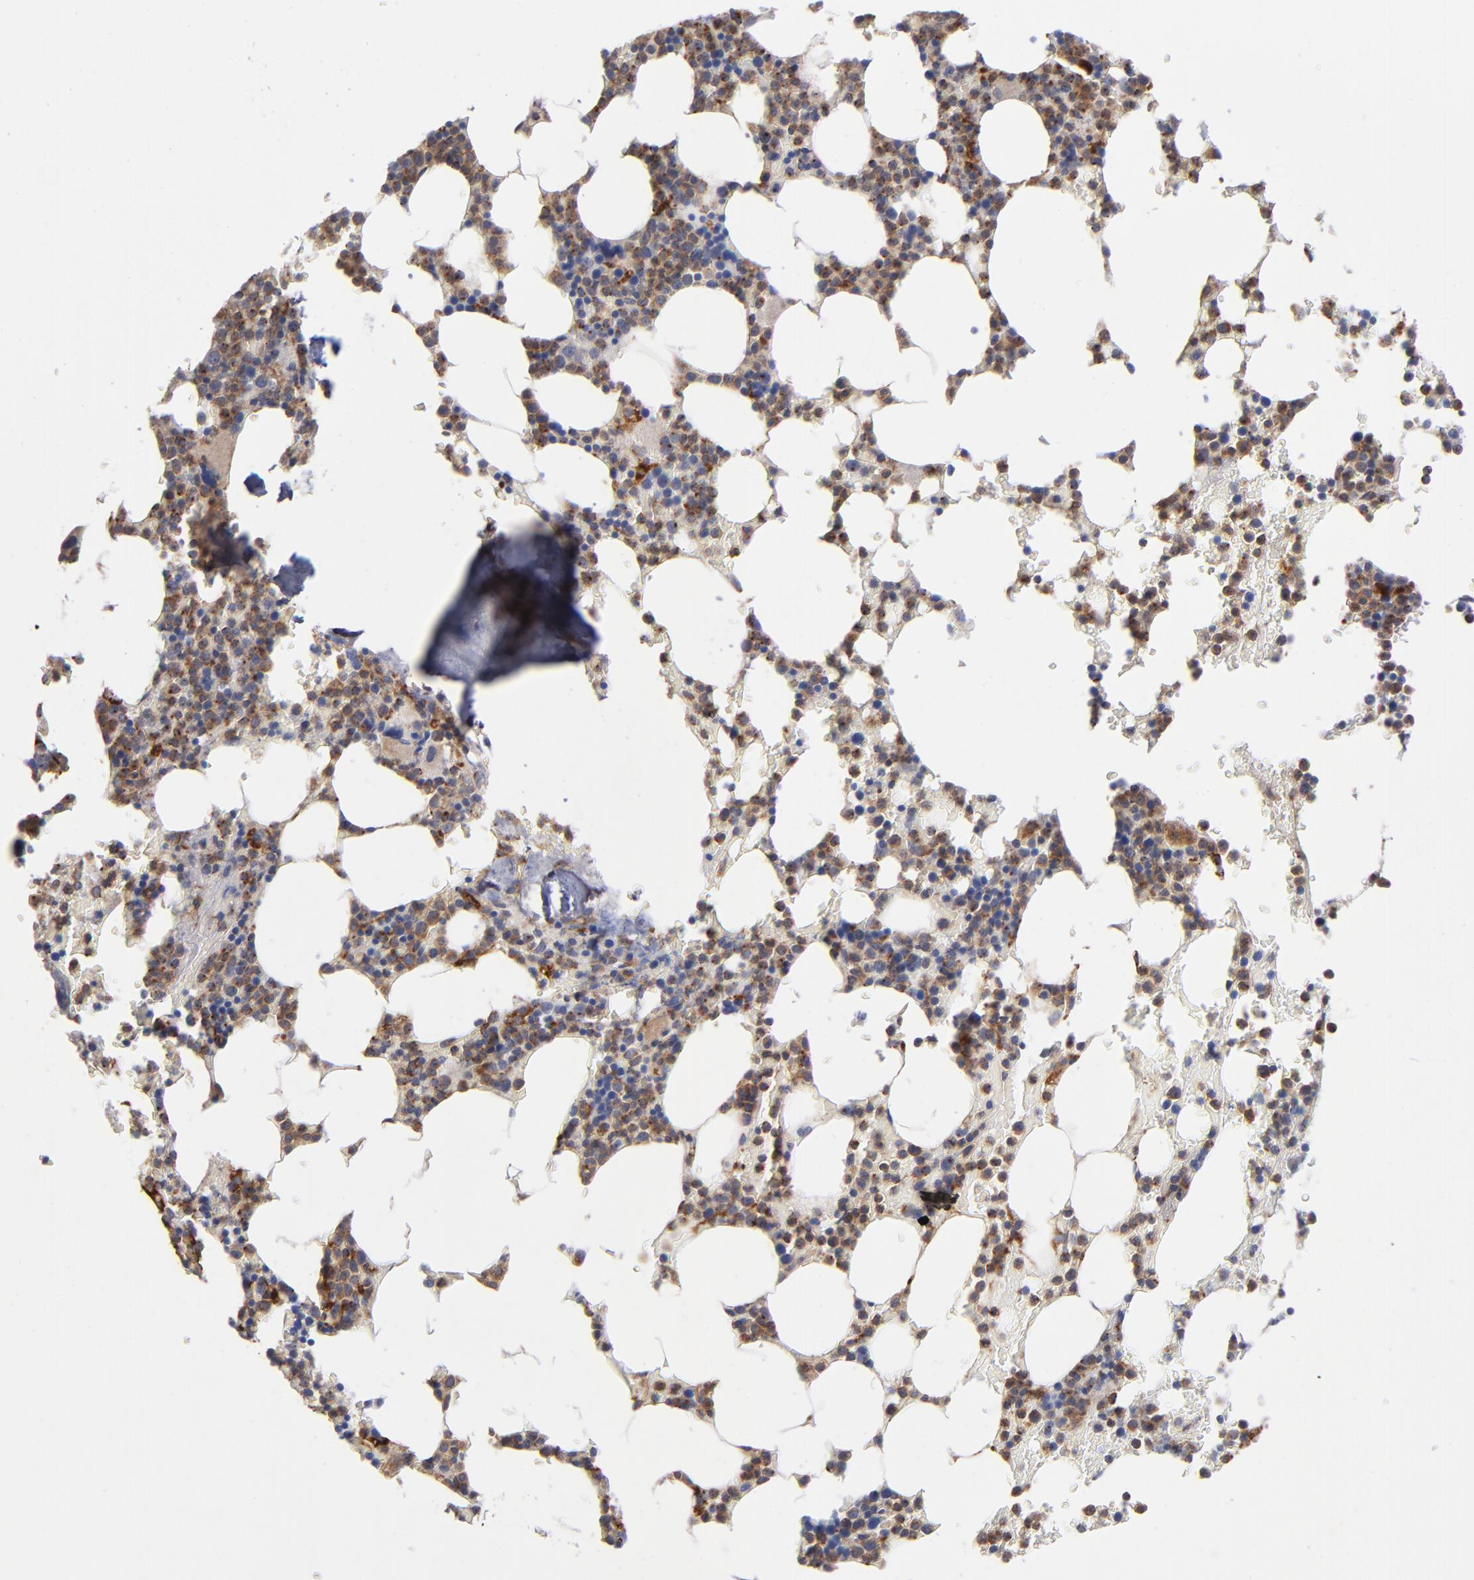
{"staining": {"intensity": "moderate", "quantity": ">75%", "location": "cytoplasmic/membranous"}, "tissue": "bone marrow", "cell_type": "Hematopoietic cells", "image_type": "normal", "snomed": [{"axis": "morphology", "description": "Normal tissue, NOS"}, {"axis": "topography", "description": "Bone marrow"}], "caption": "Moderate cytoplasmic/membranous protein expression is seen in approximately >75% of hematopoietic cells in bone marrow. Using DAB (3,3'-diaminobenzidine) (brown) and hematoxylin (blue) stains, captured at high magnification using brightfield microscopy.", "gene": "RRAGA", "patient": {"sex": "female", "age": 66}}